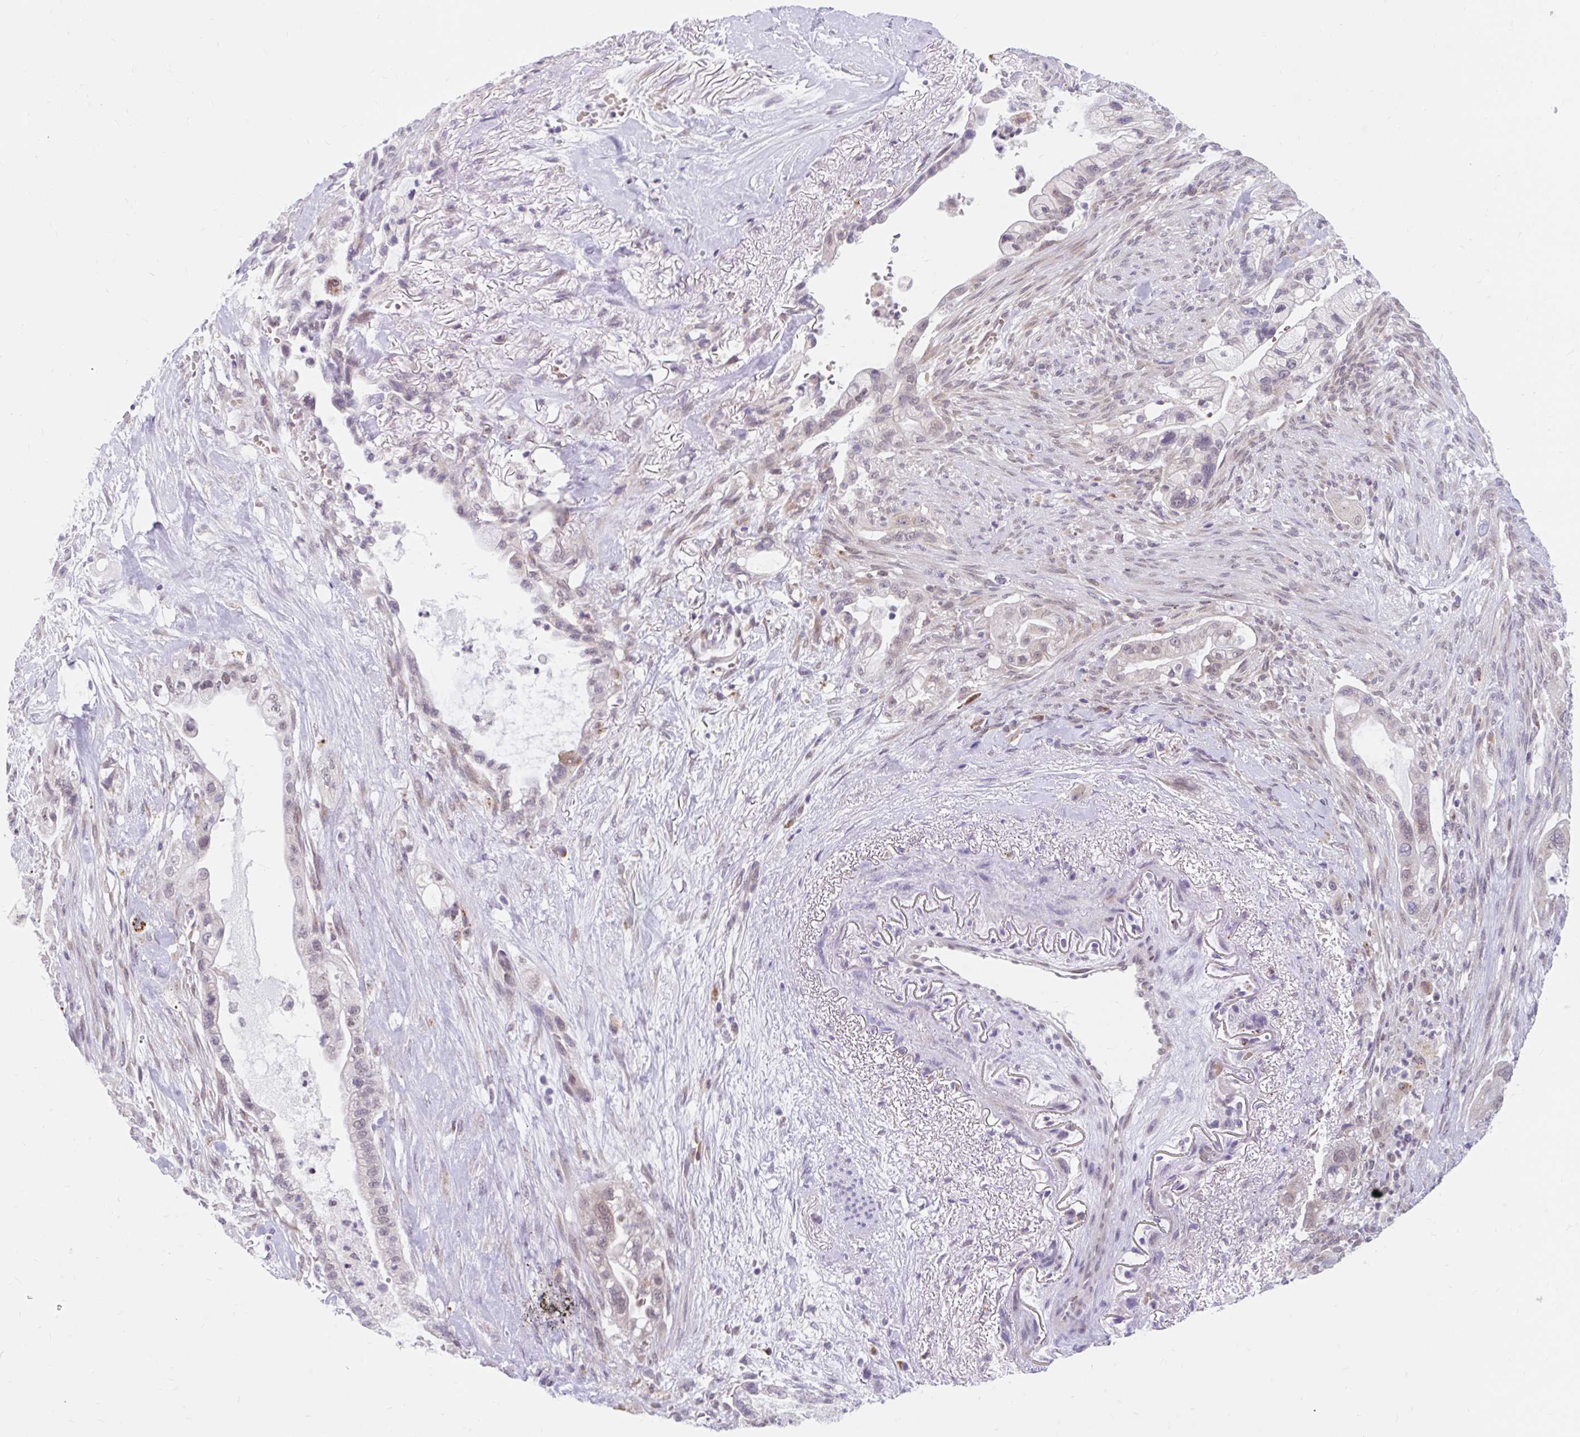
{"staining": {"intensity": "negative", "quantity": "none", "location": "none"}, "tissue": "pancreatic cancer", "cell_type": "Tumor cells", "image_type": "cancer", "snomed": [{"axis": "morphology", "description": "Adenocarcinoma, NOS"}, {"axis": "topography", "description": "Pancreas"}], "caption": "Immunohistochemistry (IHC) histopathology image of neoplastic tissue: pancreatic cancer (adenocarcinoma) stained with DAB exhibits no significant protein positivity in tumor cells.", "gene": "SRSF10", "patient": {"sex": "male", "age": 44}}